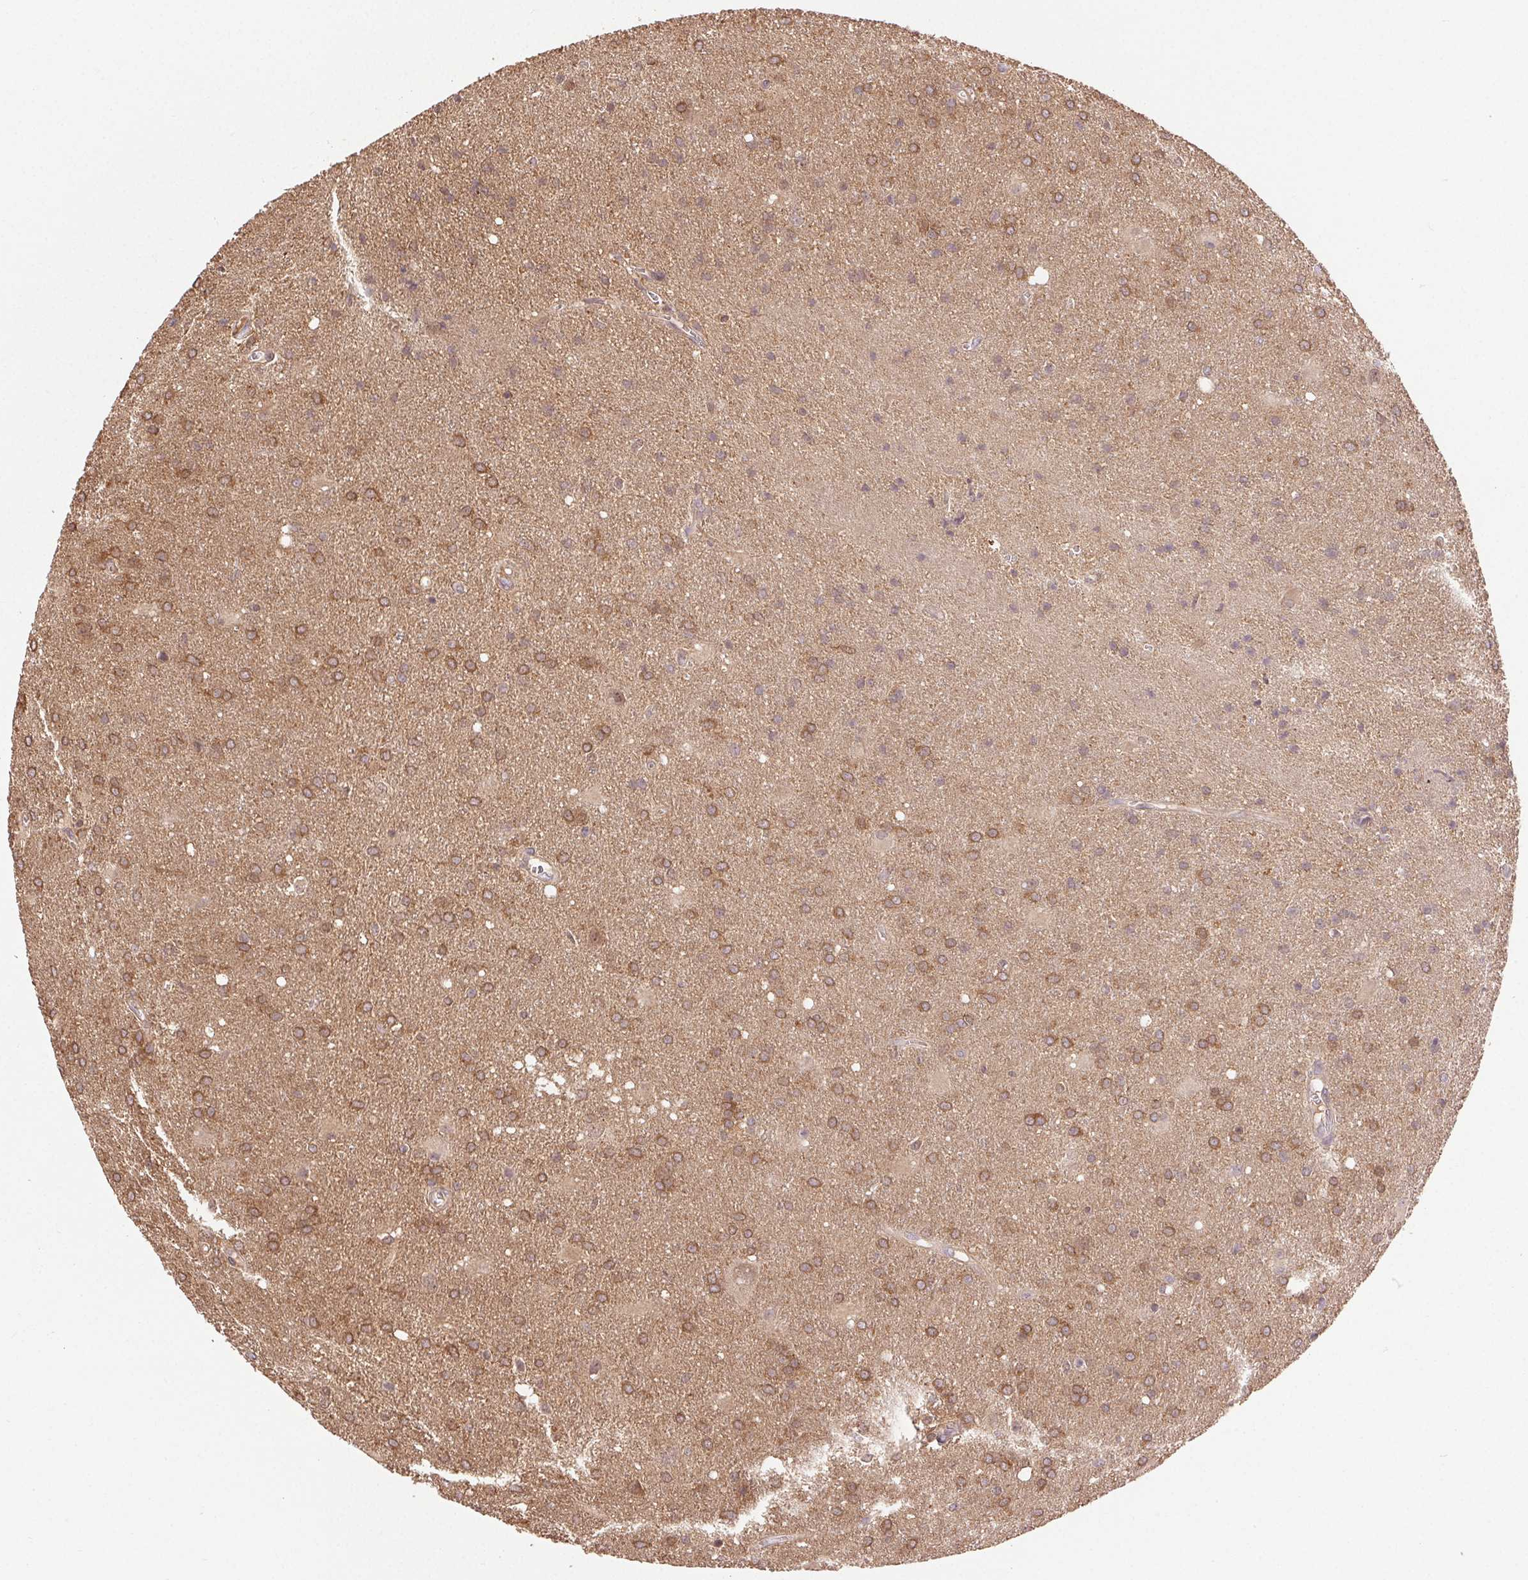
{"staining": {"intensity": "moderate", "quantity": ">75%", "location": "cytoplasmic/membranous"}, "tissue": "glioma", "cell_type": "Tumor cells", "image_type": "cancer", "snomed": [{"axis": "morphology", "description": "Glioma, malignant, Low grade"}, {"axis": "topography", "description": "Brain"}], "caption": "Glioma stained with immunohistochemistry (IHC) reveals moderate cytoplasmic/membranous expression in about >75% of tumor cells.", "gene": "GDI2", "patient": {"sex": "male", "age": 66}}